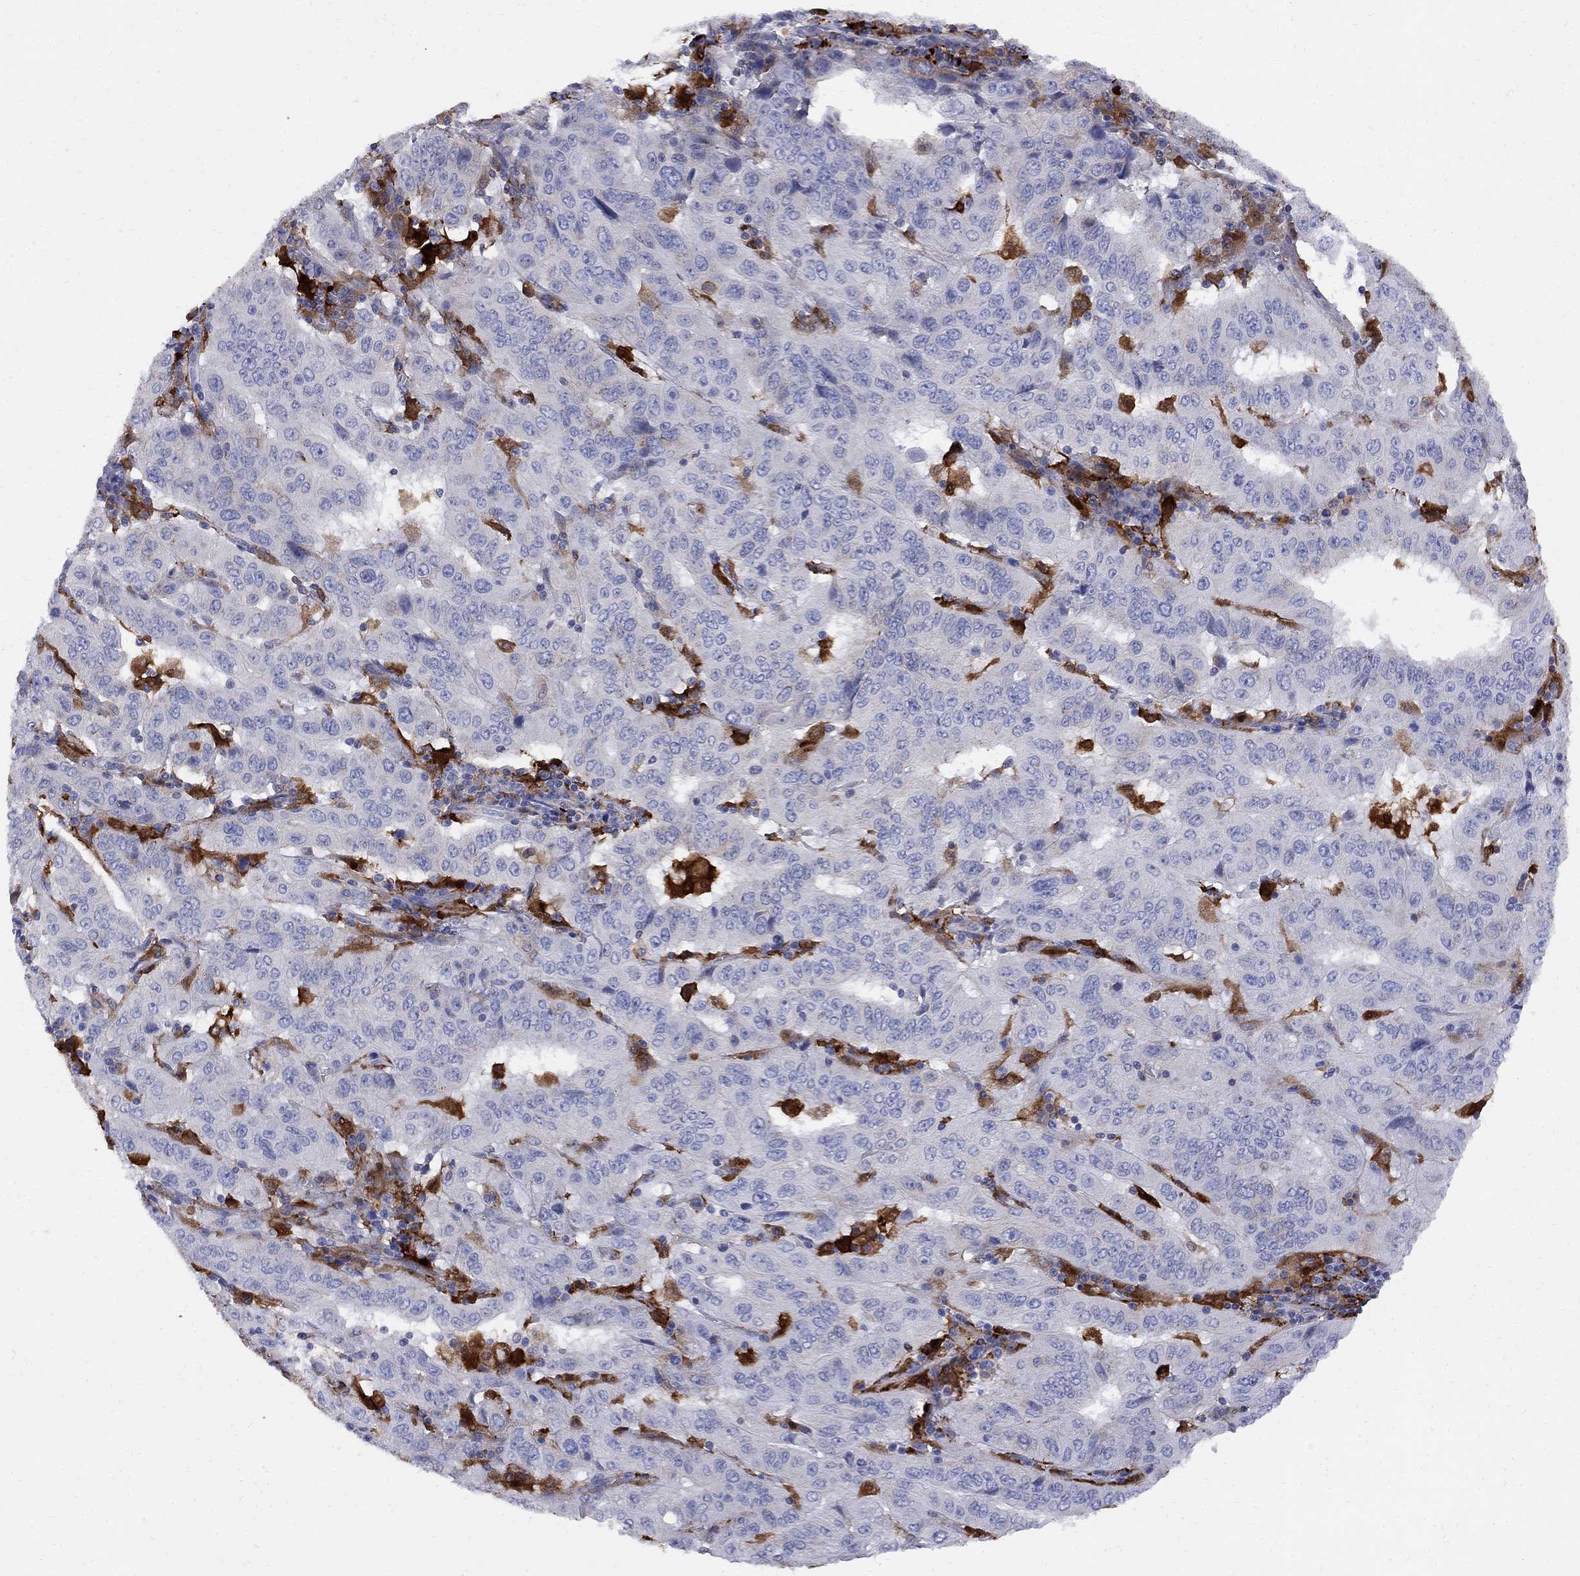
{"staining": {"intensity": "negative", "quantity": "none", "location": "none"}, "tissue": "pancreatic cancer", "cell_type": "Tumor cells", "image_type": "cancer", "snomed": [{"axis": "morphology", "description": "Adenocarcinoma, NOS"}, {"axis": "topography", "description": "Pancreas"}], "caption": "Immunohistochemical staining of pancreatic cancer demonstrates no significant staining in tumor cells.", "gene": "MTHFR", "patient": {"sex": "male", "age": 63}}